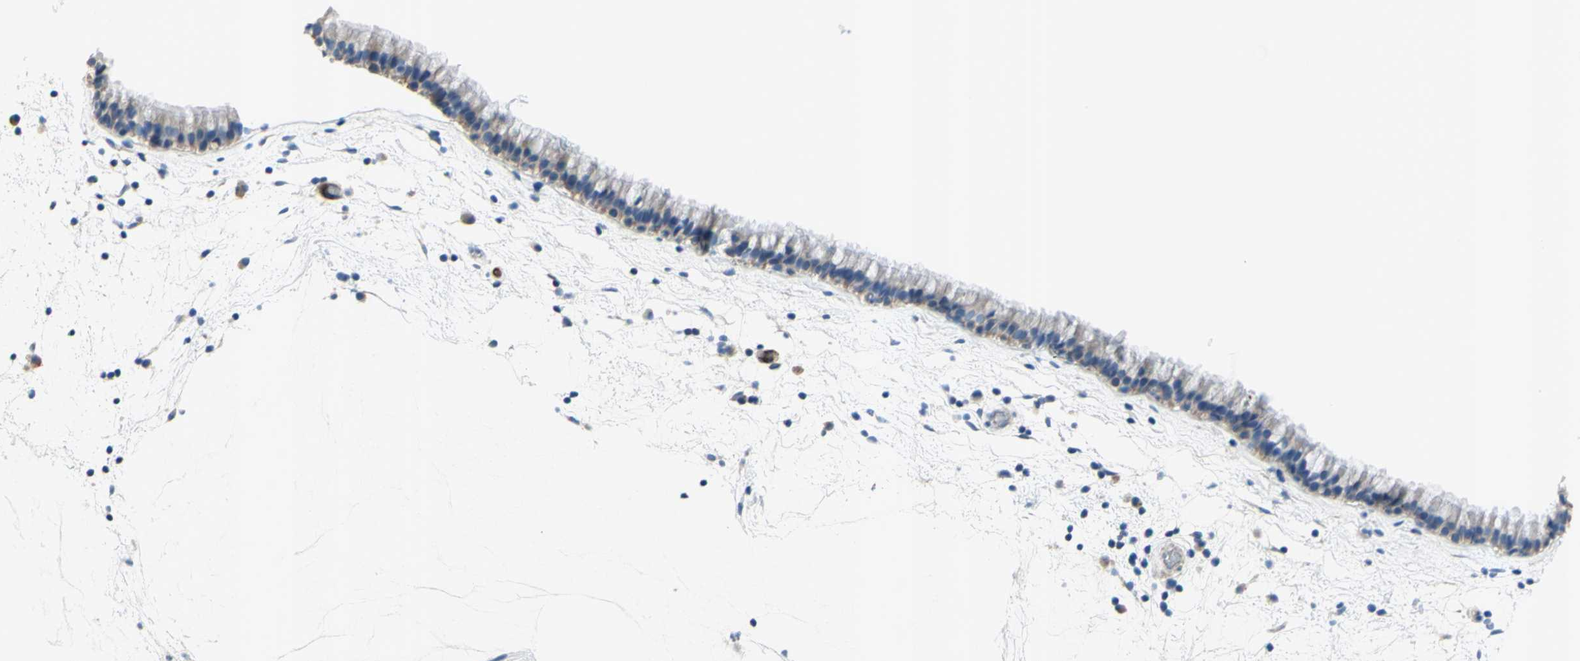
{"staining": {"intensity": "weak", "quantity": "25%-75%", "location": "cytoplasmic/membranous"}, "tissue": "nasopharynx", "cell_type": "Respiratory epithelial cells", "image_type": "normal", "snomed": [{"axis": "morphology", "description": "Normal tissue, NOS"}, {"axis": "morphology", "description": "Inflammation, NOS"}, {"axis": "topography", "description": "Nasopharynx"}], "caption": "Immunohistochemistry image of benign nasopharynx: nasopharynx stained using immunohistochemistry demonstrates low levels of weak protein expression localized specifically in the cytoplasmic/membranous of respiratory epithelial cells, appearing as a cytoplasmic/membranous brown color.", "gene": "PRRG2", "patient": {"sex": "male", "age": 48}}